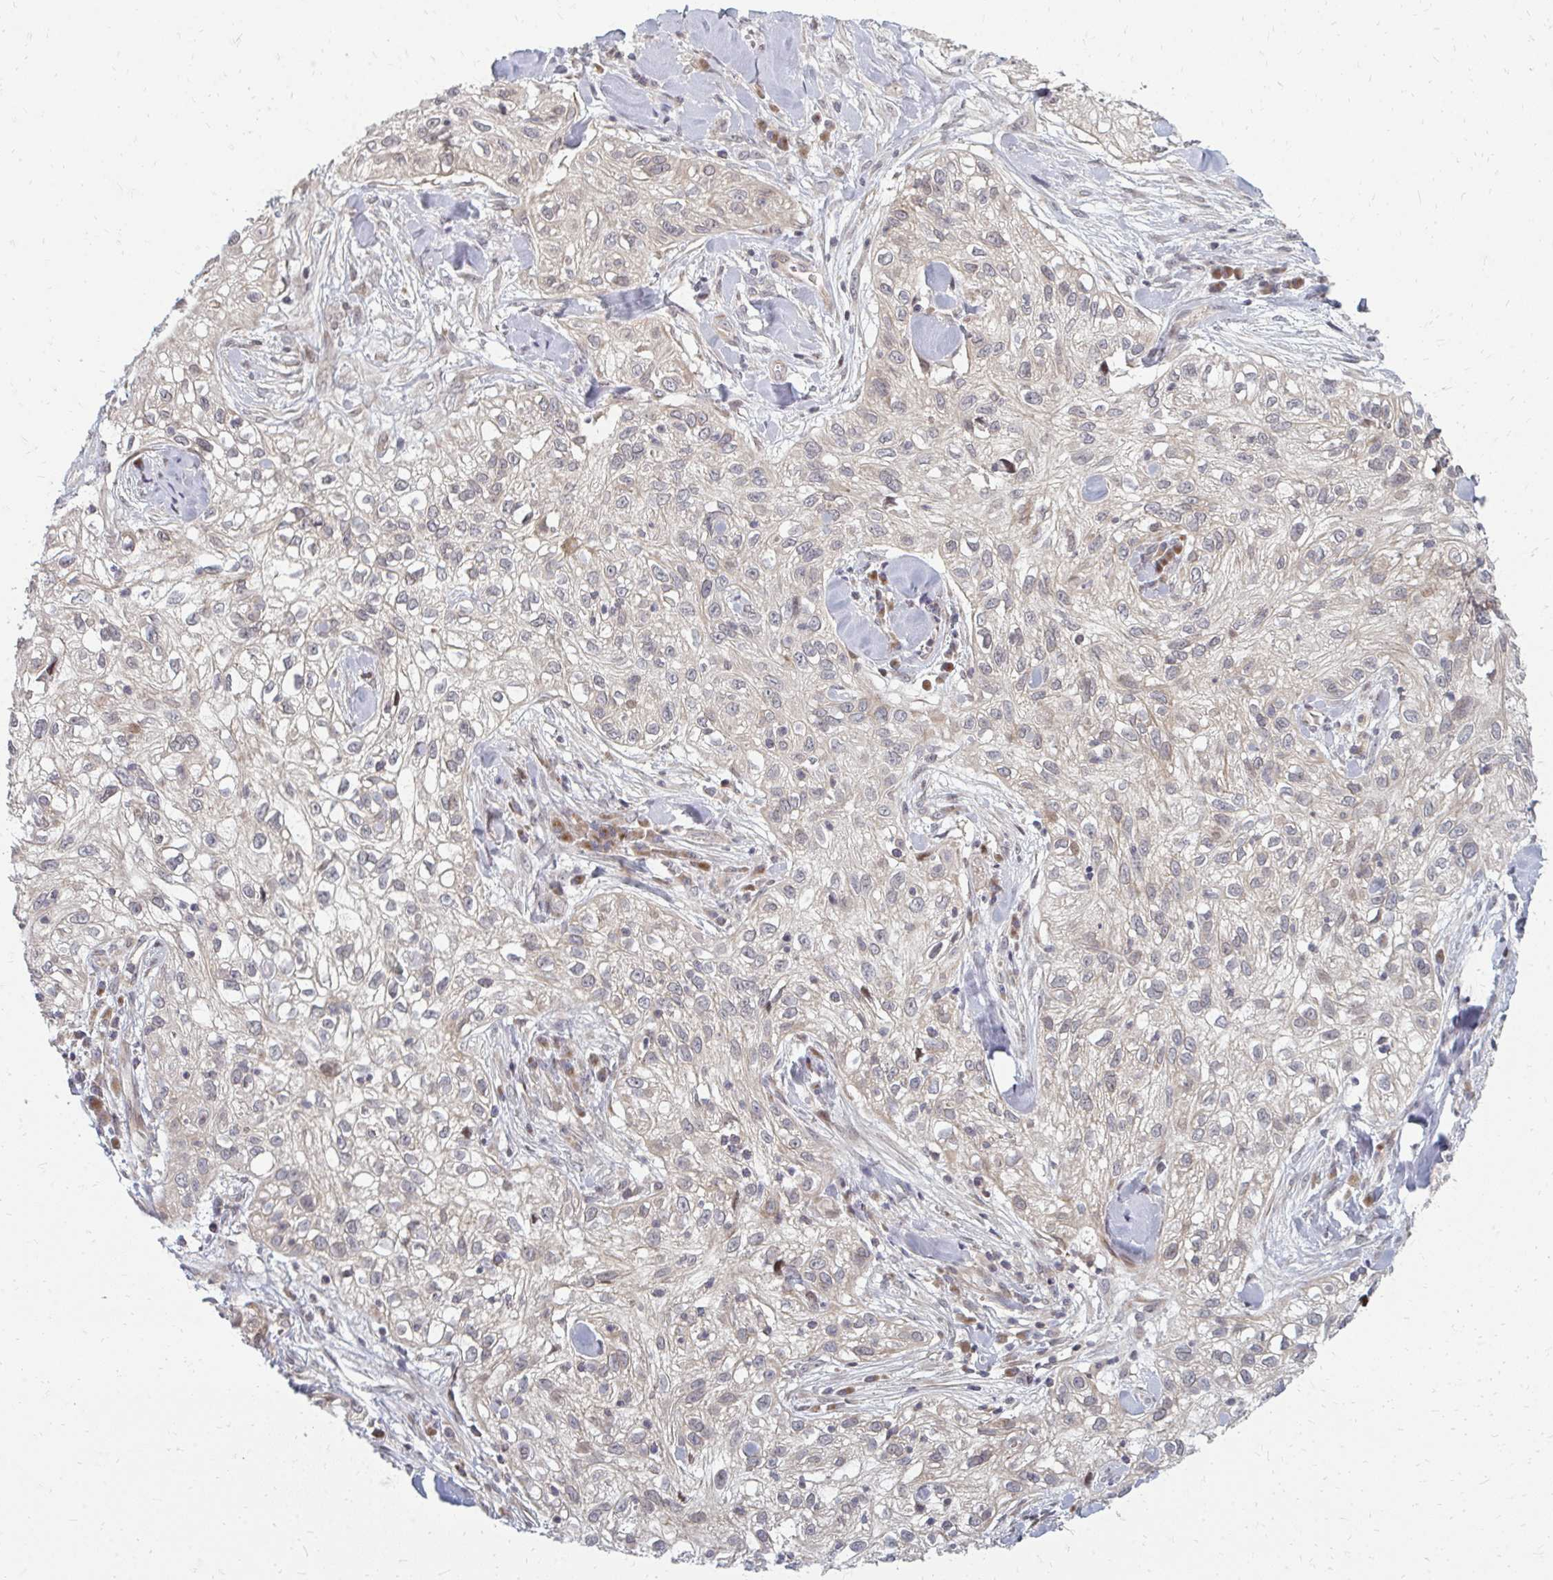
{"staining": {"intensity": "negative", "quantity": "none", "location": "none"}, "tissue": "skin cancer", "cell_type": "Tumor cells", "image_type": "cancer", "snomed": [{"axis": "morphology", "description": "Squamous cell carcinoma, NOS"}, {"axis": "topography", "description": "Skin"}], "caption": "Tumor cells show no significant positivity in skin cancer. (DAB (3,3'-diaminobenzidine) immunohistochemistry visualized using brightfield microscopy, high magnification).", "gene": "ZNF285", "patient": {"sex": "male", "age": 82}}